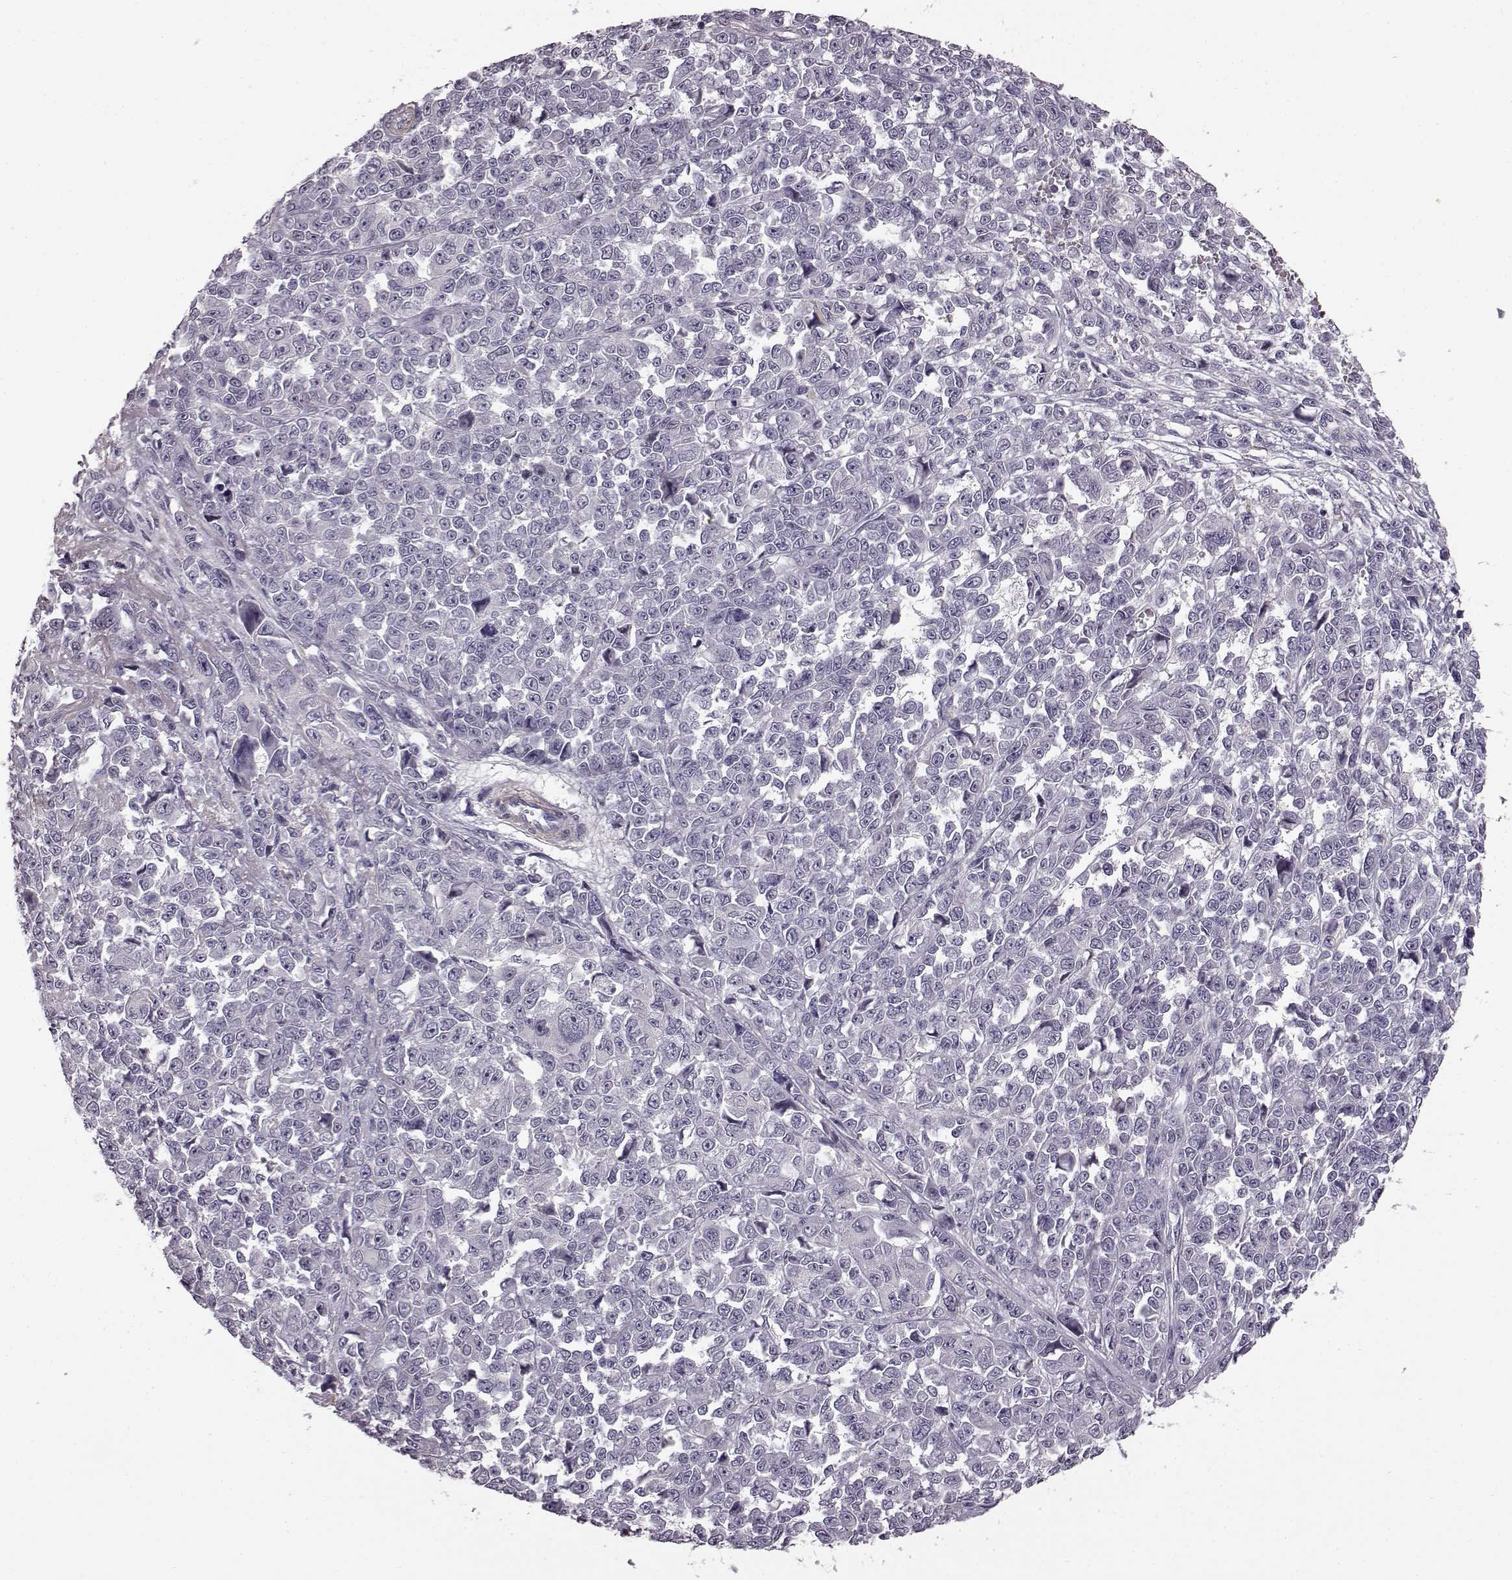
{"staining": {"intensity": "negative", "quantity": "none", "location": "none"}, "tissue": "melanoma", "cell_type": "Tumor cells", "image_type": "cancer", "snomed": [{"axis": "morphology", "description": "Malignant melanoma, NOS"}, {"axis": "topography", "description": "Skin"}], "caption": "Immunohistochemistry micrograph of neoplastic tissue: malignant melanoma stained with DAB (3,3'-diaminobenzidine) demonstrates no significant protein expression in tumor cells. (DAB immunohistochemistry, high magnification).", "gene": "SLCO3A1", "patient": {"sex": "female", "age": 95}}